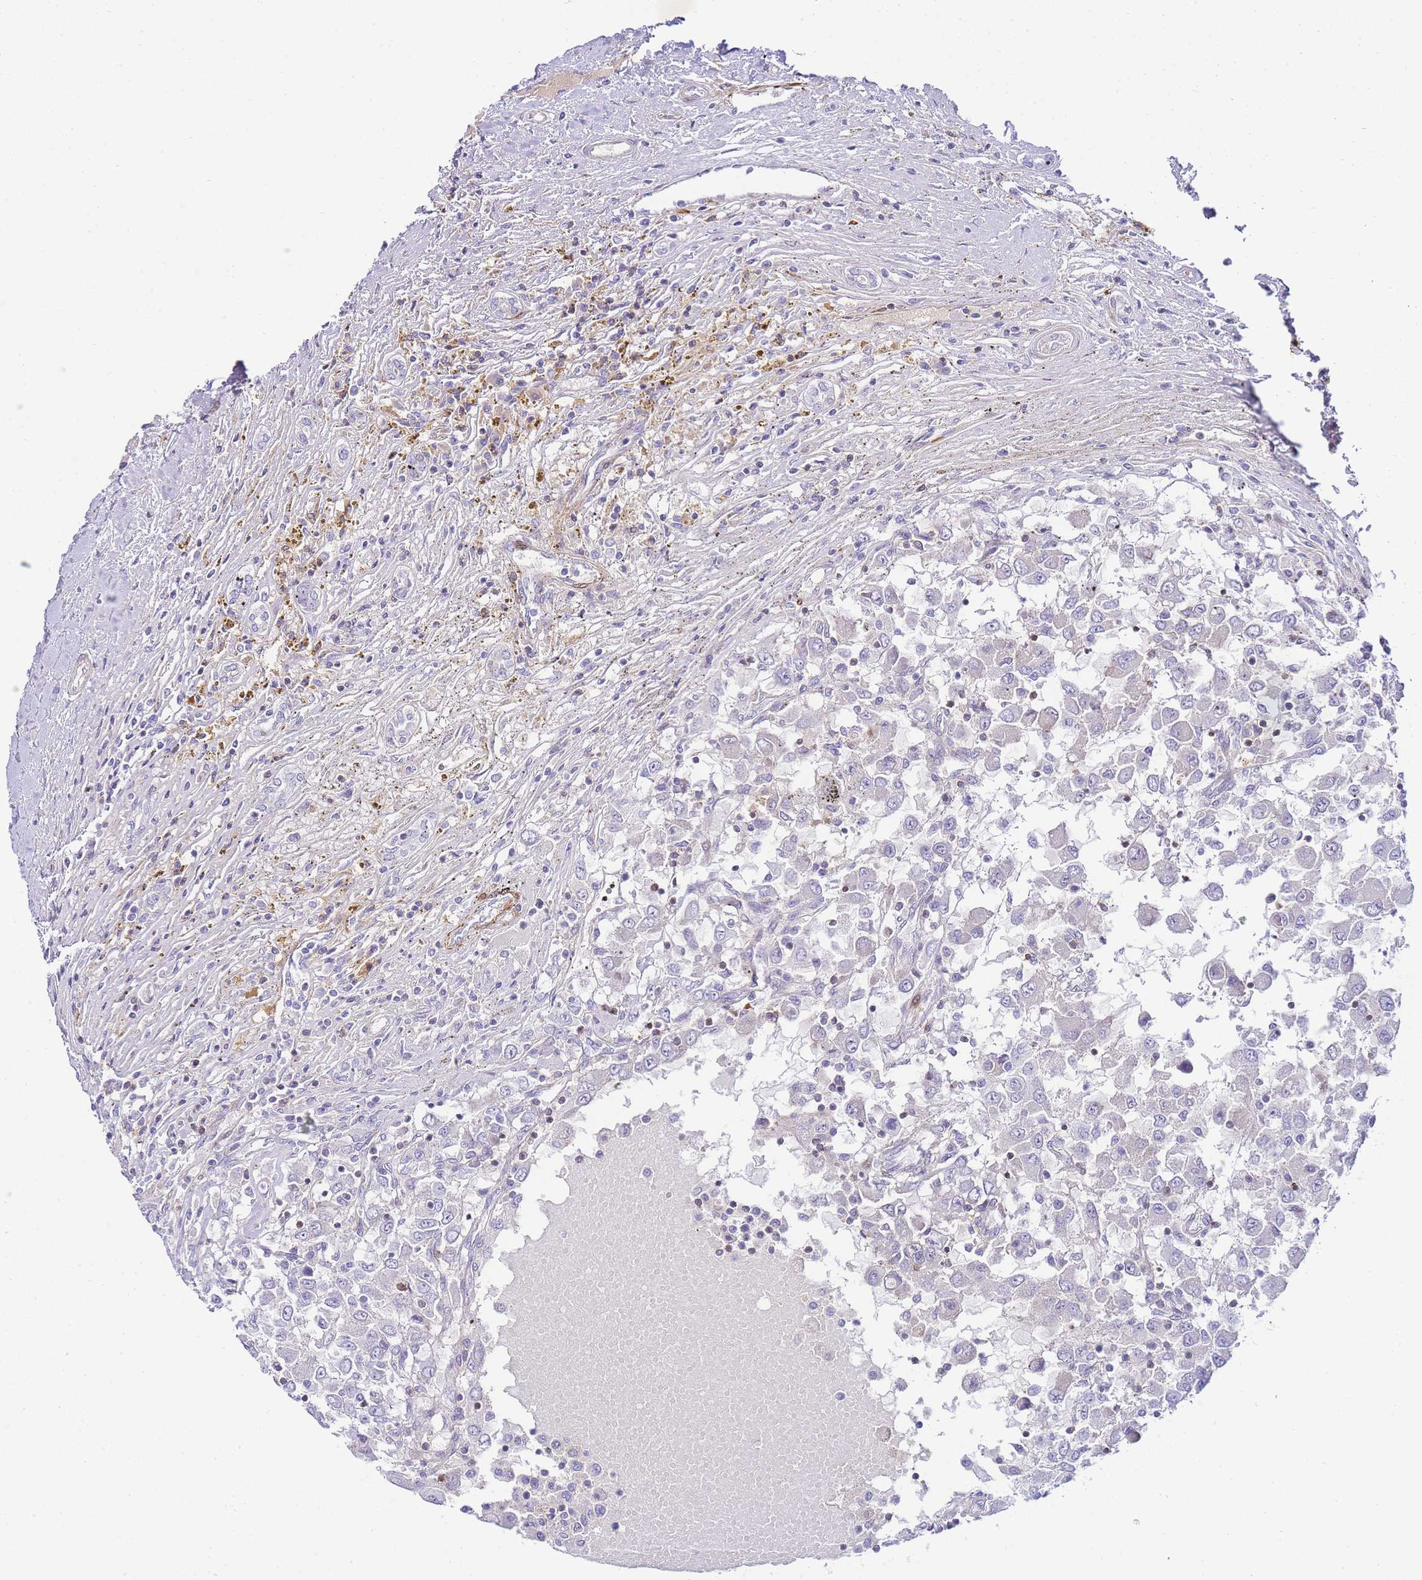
{"staining": {"intensity": "negative", "quantity": "none", "location": "none"}, "tissue": "renal cancer", "cell_type": "Tumor cells", "image_type": "cancer", "snomed": [{"axis": "morphology", "description": "Adenocarcinoma, NOS"}, {"axis": "topography", "description": "Kidney"}], "caption": "Tumor cells show no significant protein staining in renal cancer.", "gene": "FBN3", "patient": {"sex": "female", "age": 67}}